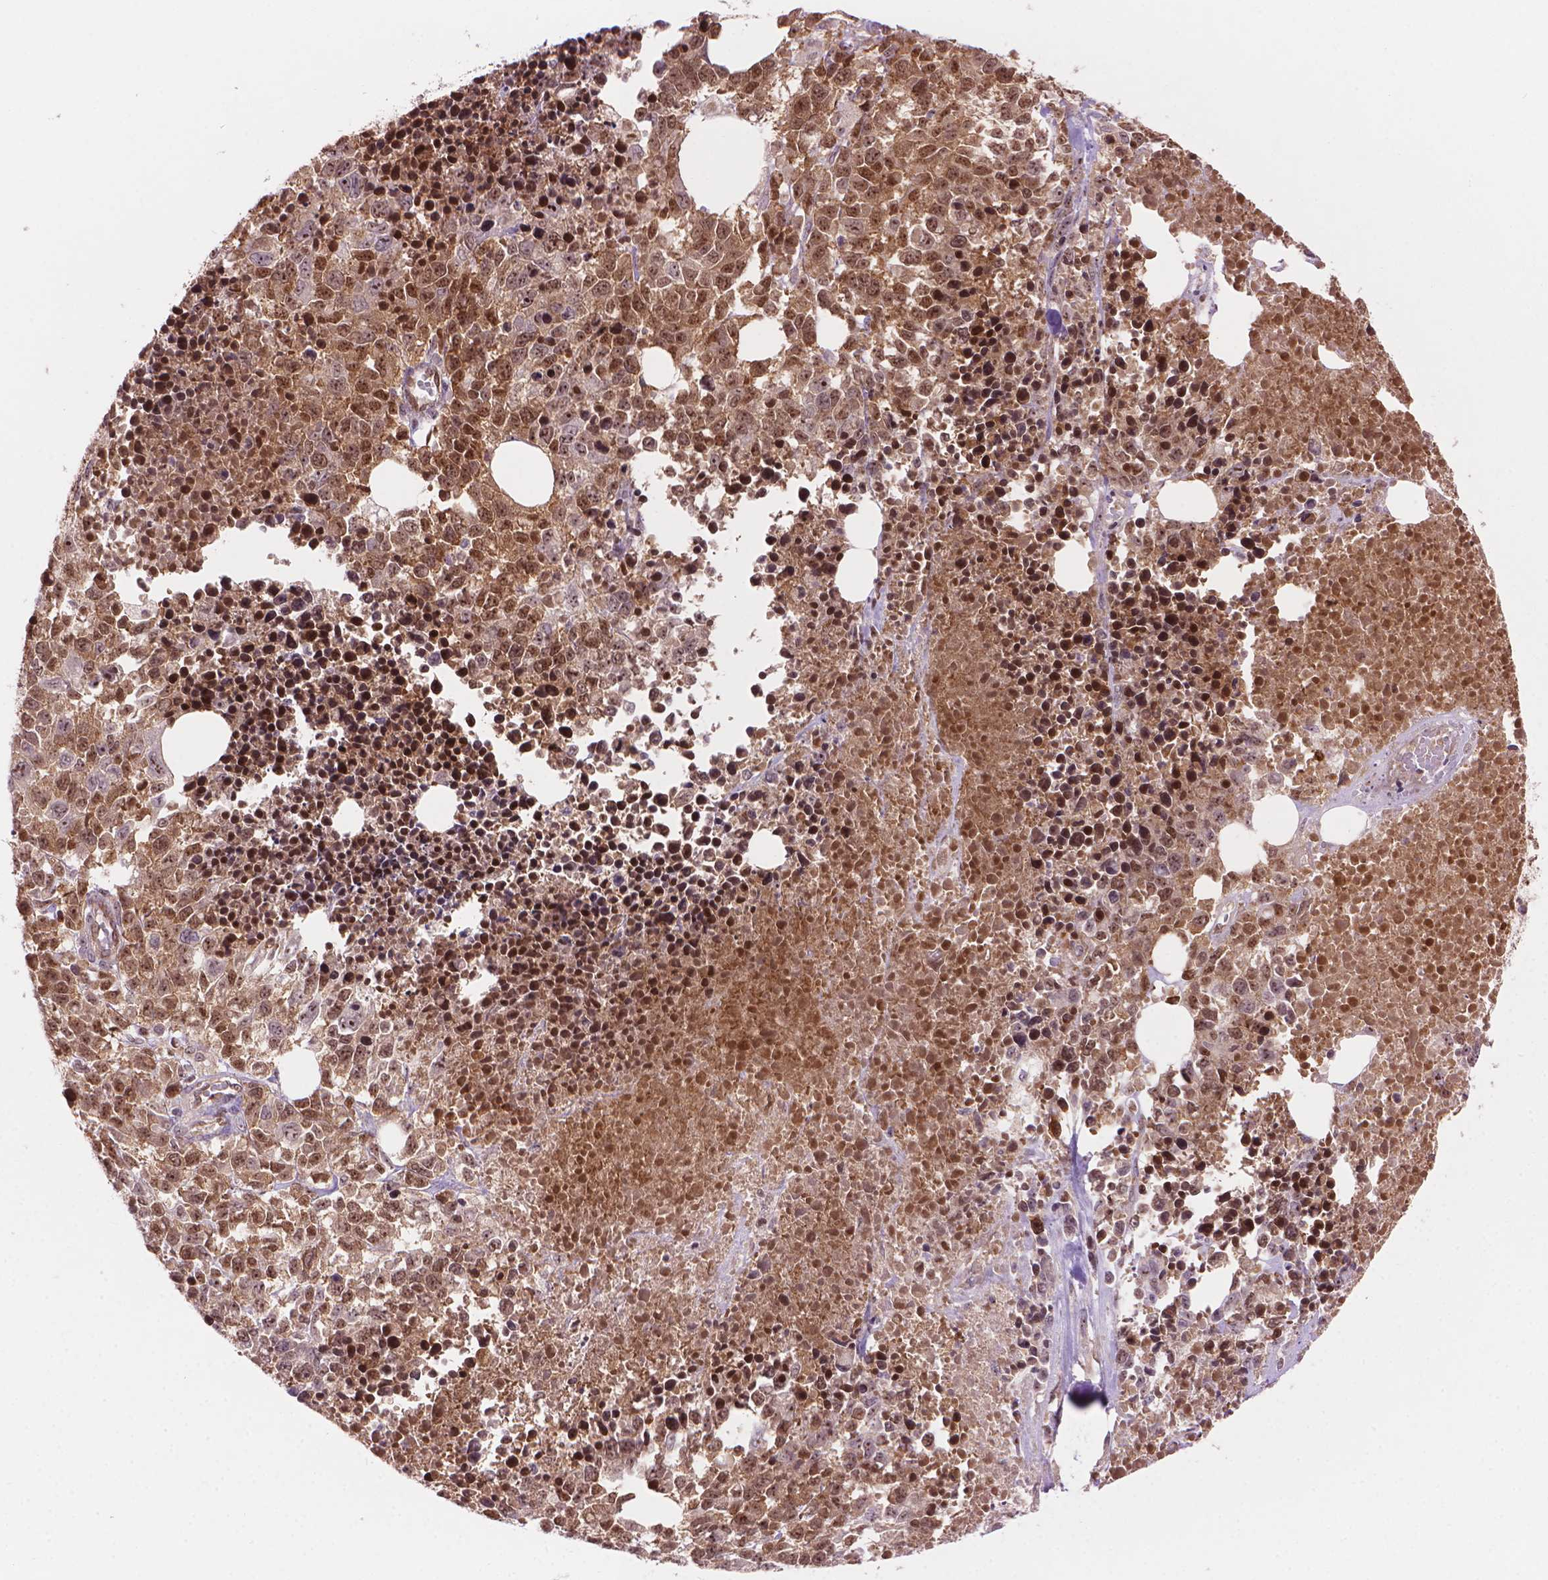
{"staining": {"intensity": "moderate", "quantity": ">75%", "location": "nuclear"}, "tissue": "melanoma", "cell_type": "Tumor cells", "image_type": "cancer", "snomed": [{"axis": "morphology", "description": "Malignant melanoma, Metastatic site"}, {"axis": "topography", "description": "Skin"}], "caption": "The micrograph shows staining of melanoma, revealing moderate nuclear protein expression (brown color) within tumor cells. The staining was performed using DAB (3,3'-diaminobenzidine) to visualize the protein expression in brown, while the nuclei were stained in blue with hematoxylin (Magnification: 20x).", "gene": "SMC2", "patient": {"sex": "male", "age": 84}}